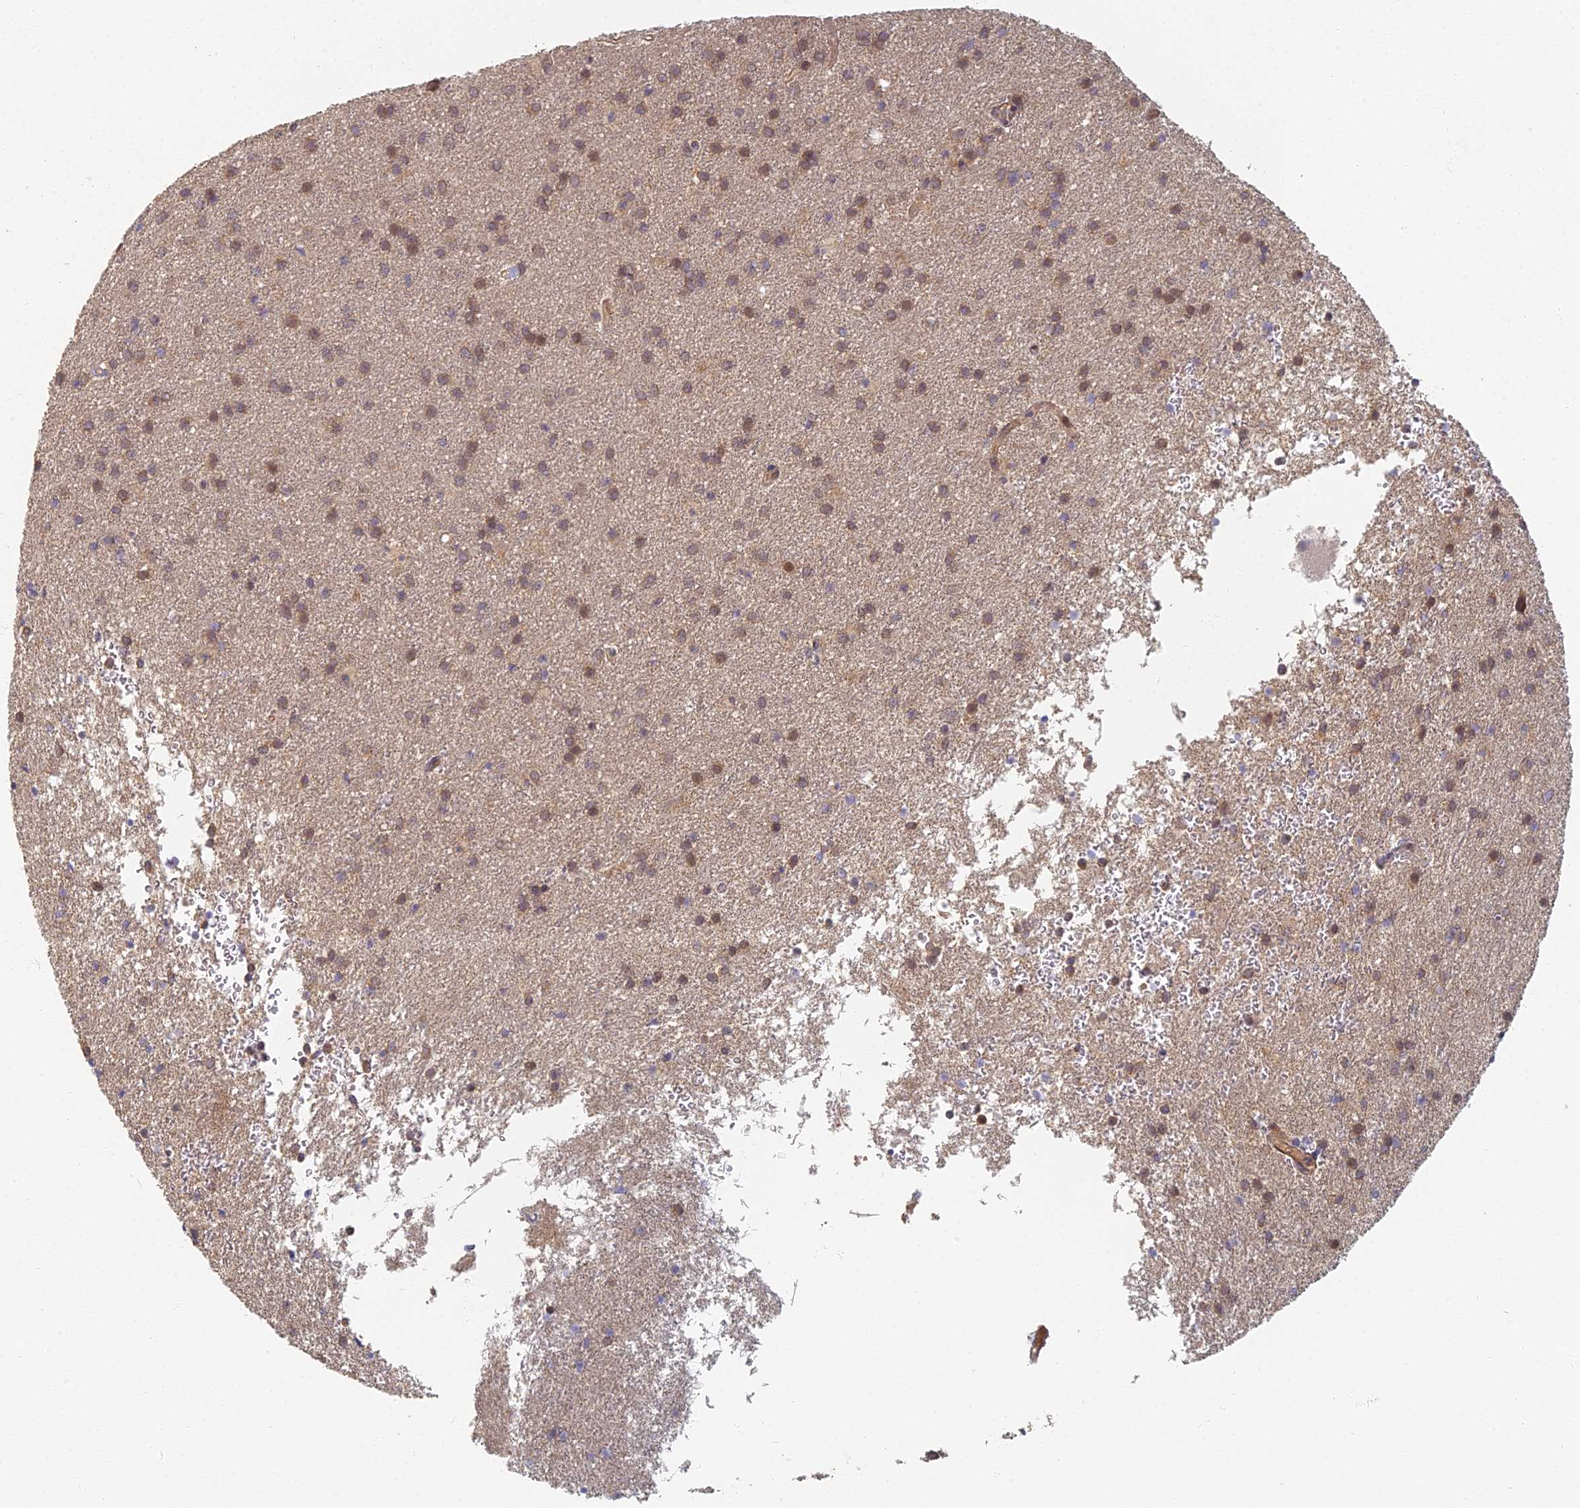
{"staining": {"intensity": "weak", "quantity": ">75%", "location": "cytoplasmic/membranous"}, "tissue": "glioma", "cell_type": "Tumor cells", "image_type": "cancer", "snomed": [{"axis": "morphology", "description": "Glioma, malignant, High grade"}, {"axis": "topography", "description": "Brain"}], "caption": "Glioma stained for a protein exhibits weak cytoplasmic/membranous positivity in tumor cells. (DAB (3,3'-diaminobenzidine) IHC with brightfield microscopy, high magnification).", "gene": "INO80D", "patient": {"sex": "female", "age": 50}}